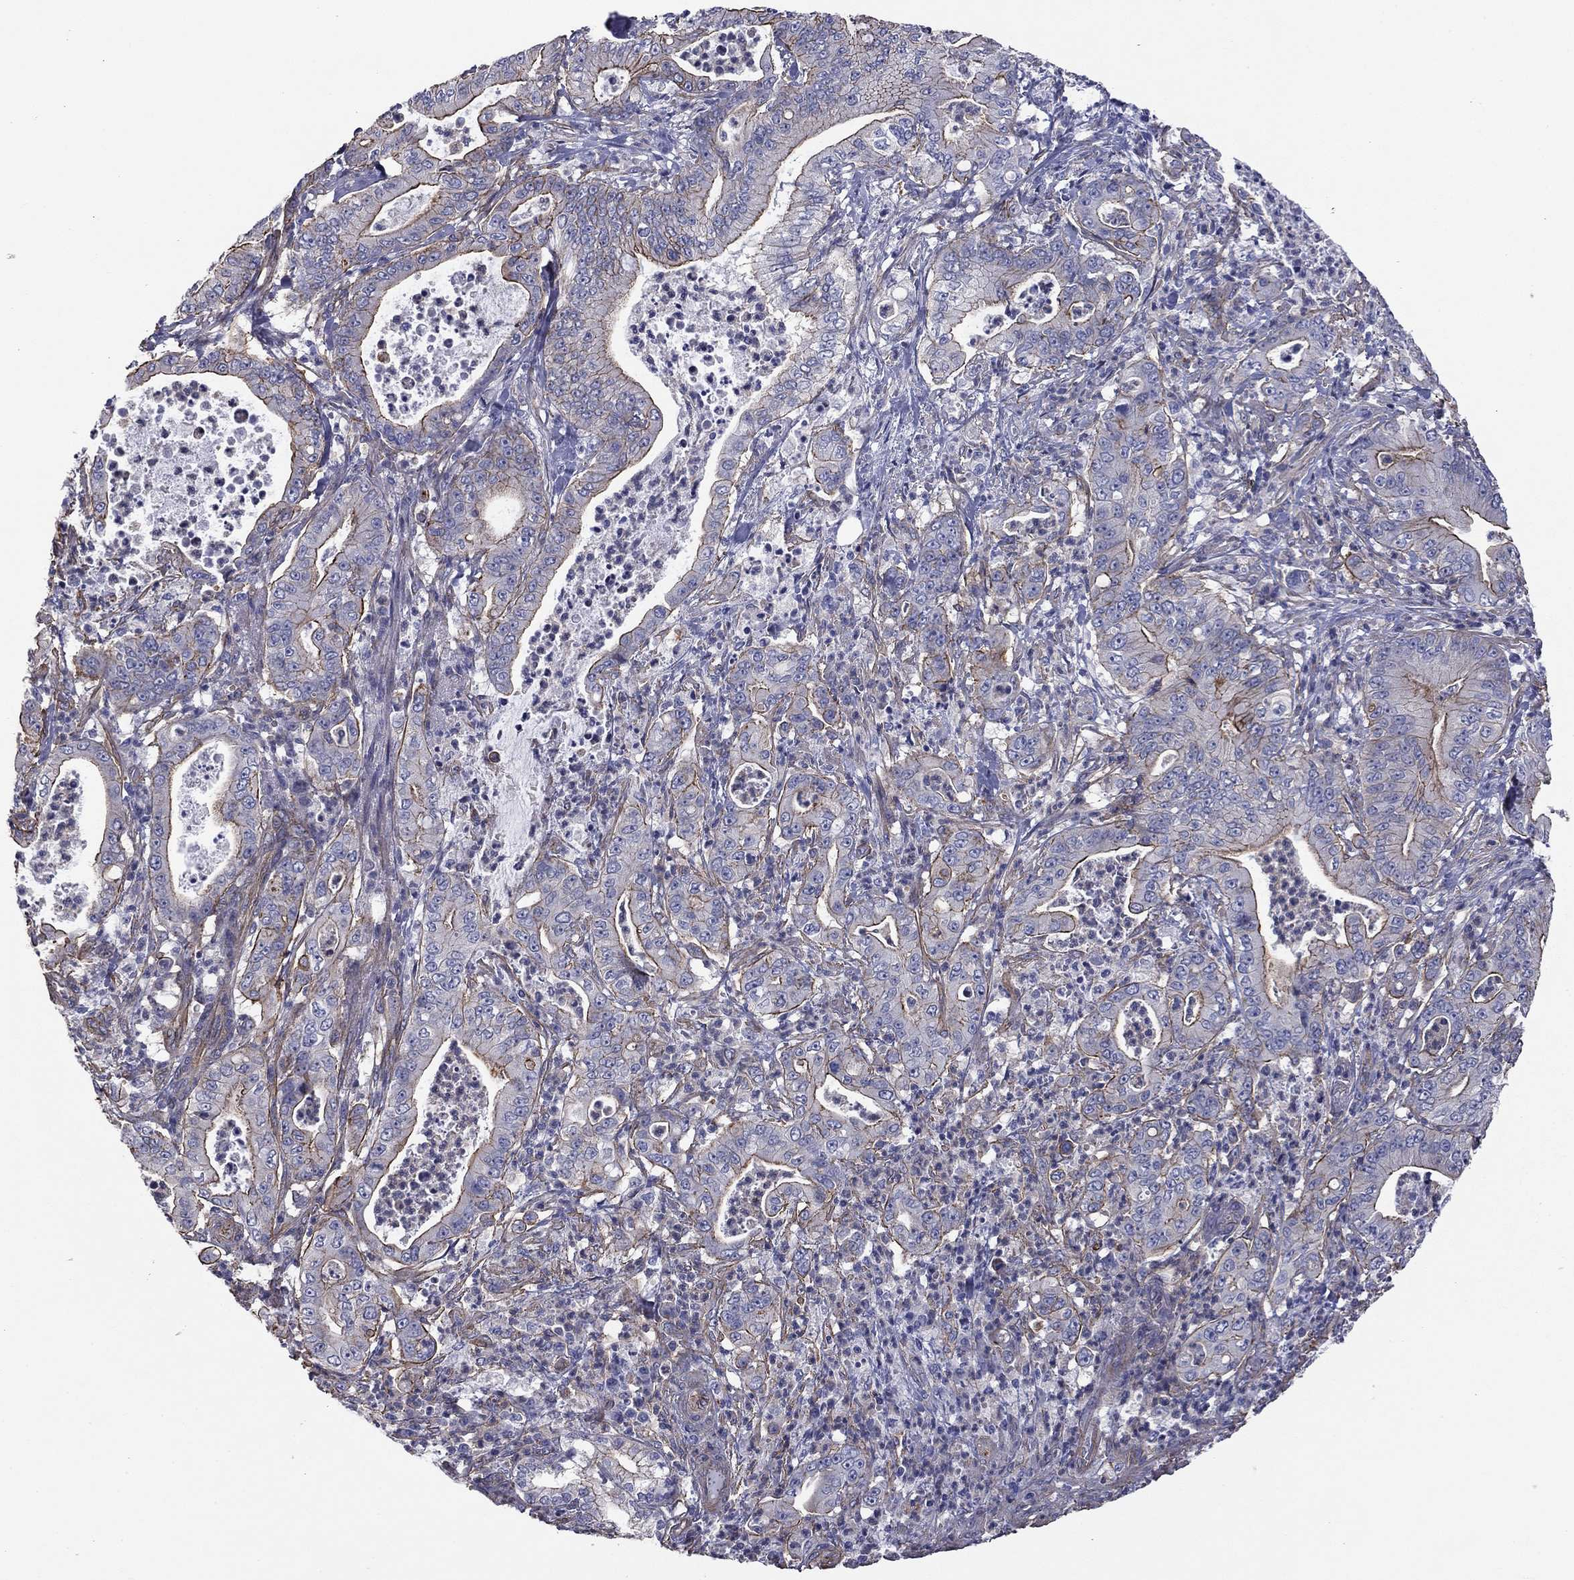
{"staining": {"intensity": "moderate", "quantity": "25%-75%", "location": "cytoplasmic/membranous"}, "tissue": "pancreatic cancer", "cell_type": "Tumor cells", "image_type": "cancer", "snomed": [{"axis": "morphology", "description": "Adenocarcinoma, NOS"}, {"axis": "topography", "description": "Pancreas"}], "caption": "Pancreatic cancer (adenocarcinoma) stained with immunohistochemistry (IHC) exhibits moderate cytoplasmic/membranous positivity in approximately 25%-75% of tumor cells. Immunohistochemistry (ihc) stains the protein in brown and the nuclei are stained blue.", "gene": "TCHH", "patient": {"sex": "male", "age": 71}}